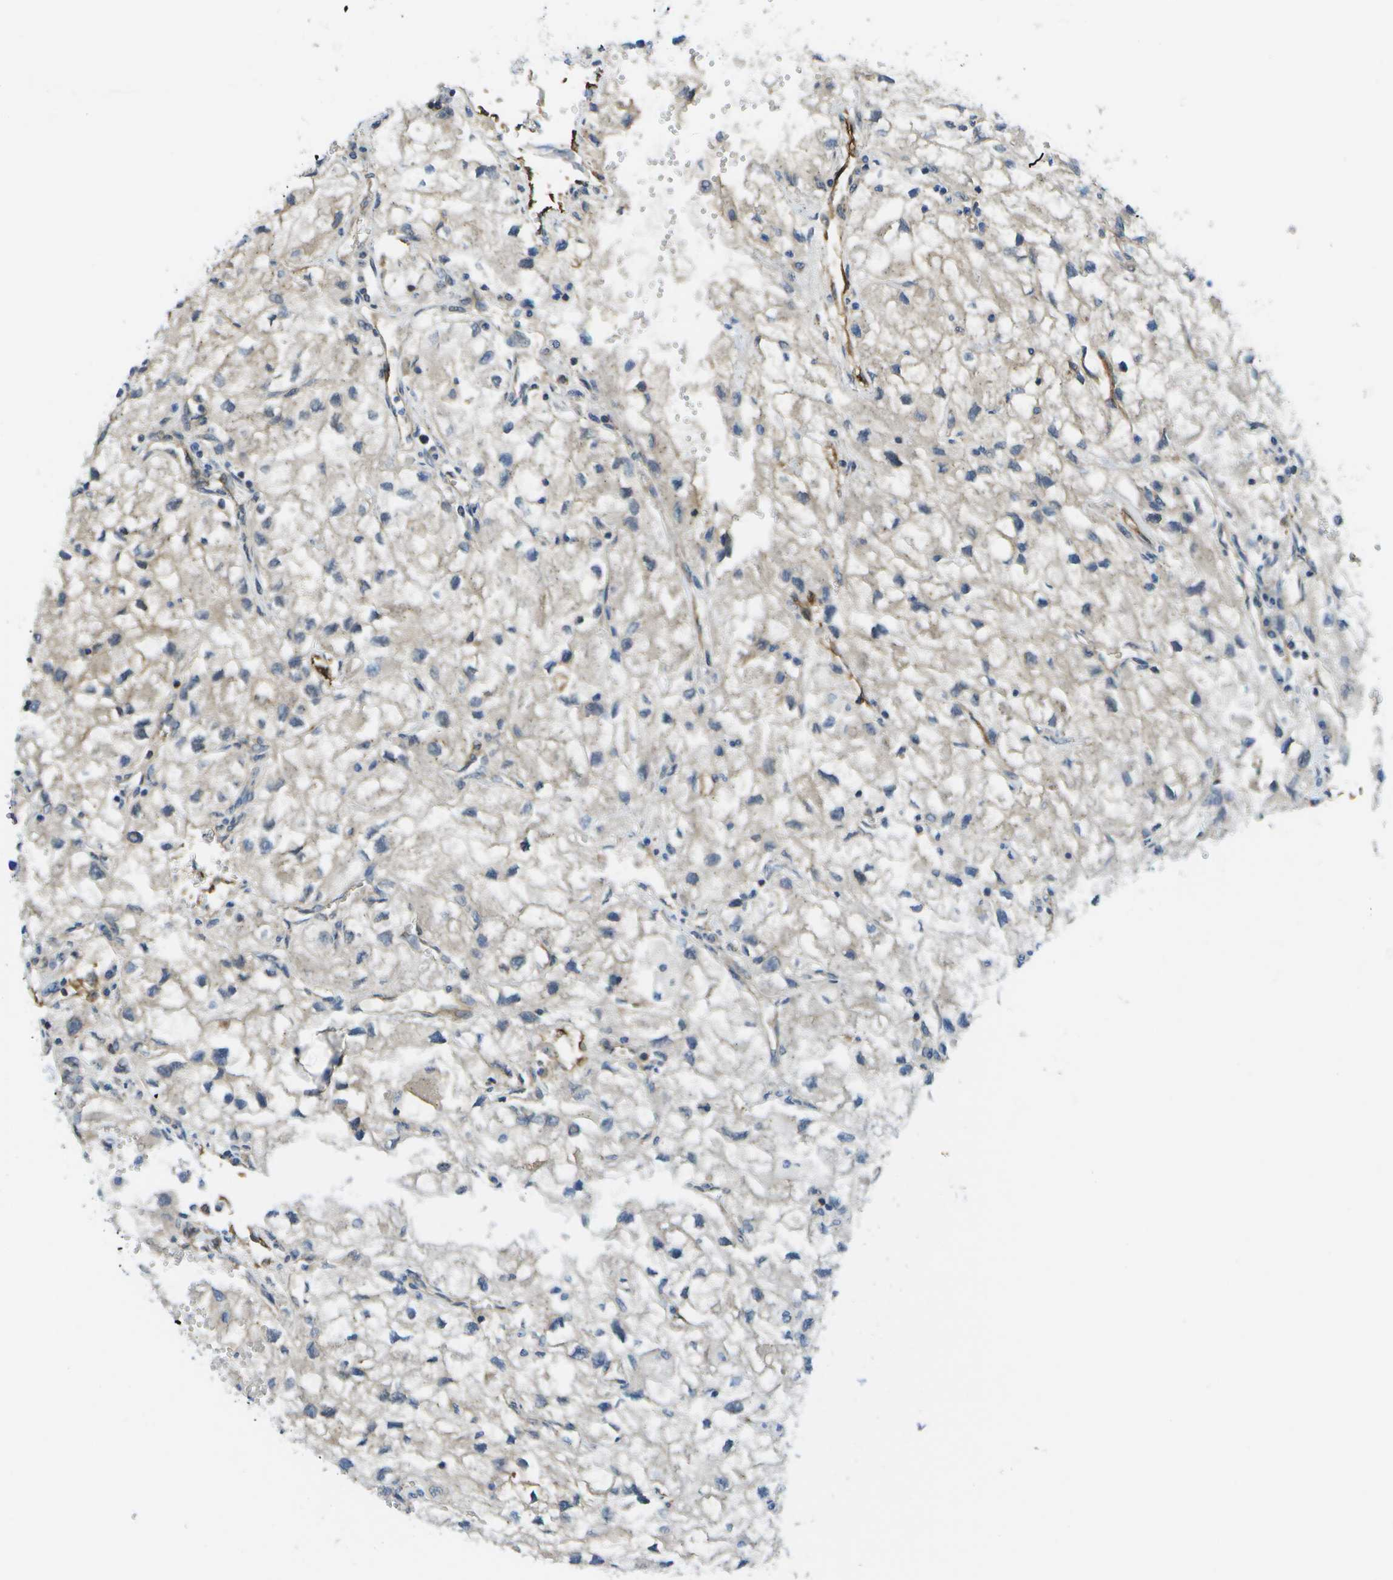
{"staining": {"intensity": "negative", "quantity": "none", "location": "none"}, "tissue": "renal cancer", "cell_type": "Tumor cells", "image_type": "cancer", "snomed": [{"axis": "morphology", "description": "Adenocarcinoma, NOS"}, {"axis": "topography", "description": "Kidney"}], "caption": "DAB (3,3'-diaminobenzidine) immunohistochemical staining of human renal cancer (adenocarcinoma) exhibits no significant positivity in tumor cells.", "gene": "KIAA0040", "patient": {"sex": "female", "age": 70}}